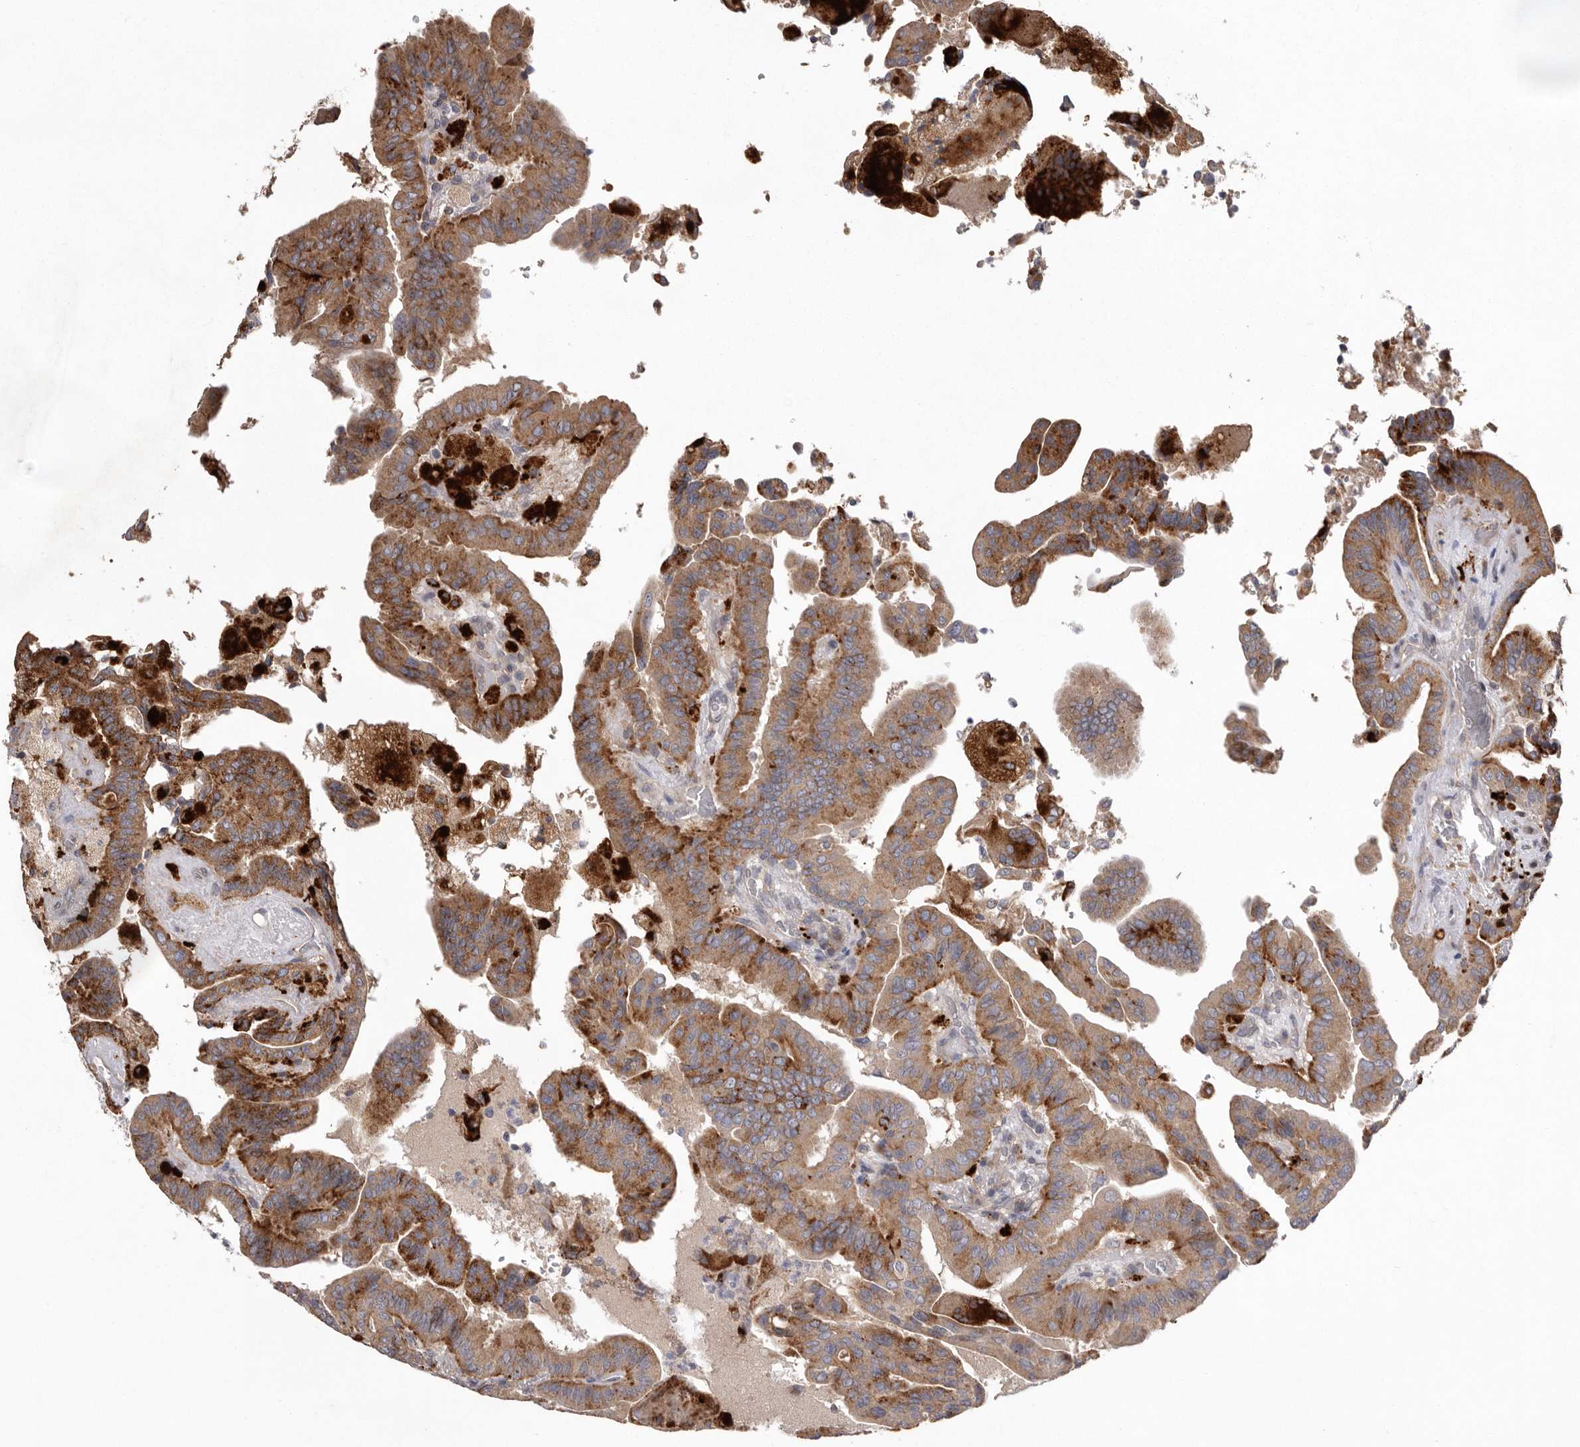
{"staining": {"intensity": "moderate", "quantity": ">75%", "location": "cytoplasmic/membranous"}, "tissue": "thyroid cancer", "cell_type": "Tumor cells", "image_type": "cancer", "snomed": [{"axis": "morphology", "description": "Papillary adenocarcinoma, NOS"}, {"axis": "topography", "description": "Thyroid gland"}], "caption": "This is a micrograph of immunohistochemistry staining of thyroid cancer (papillary adenocarcinoma), which shows moderate expression in the cytoplasmic/membranous of tumor cells.", "gene": "WDR47", "patient": {"sex": "male", "age": 33}}